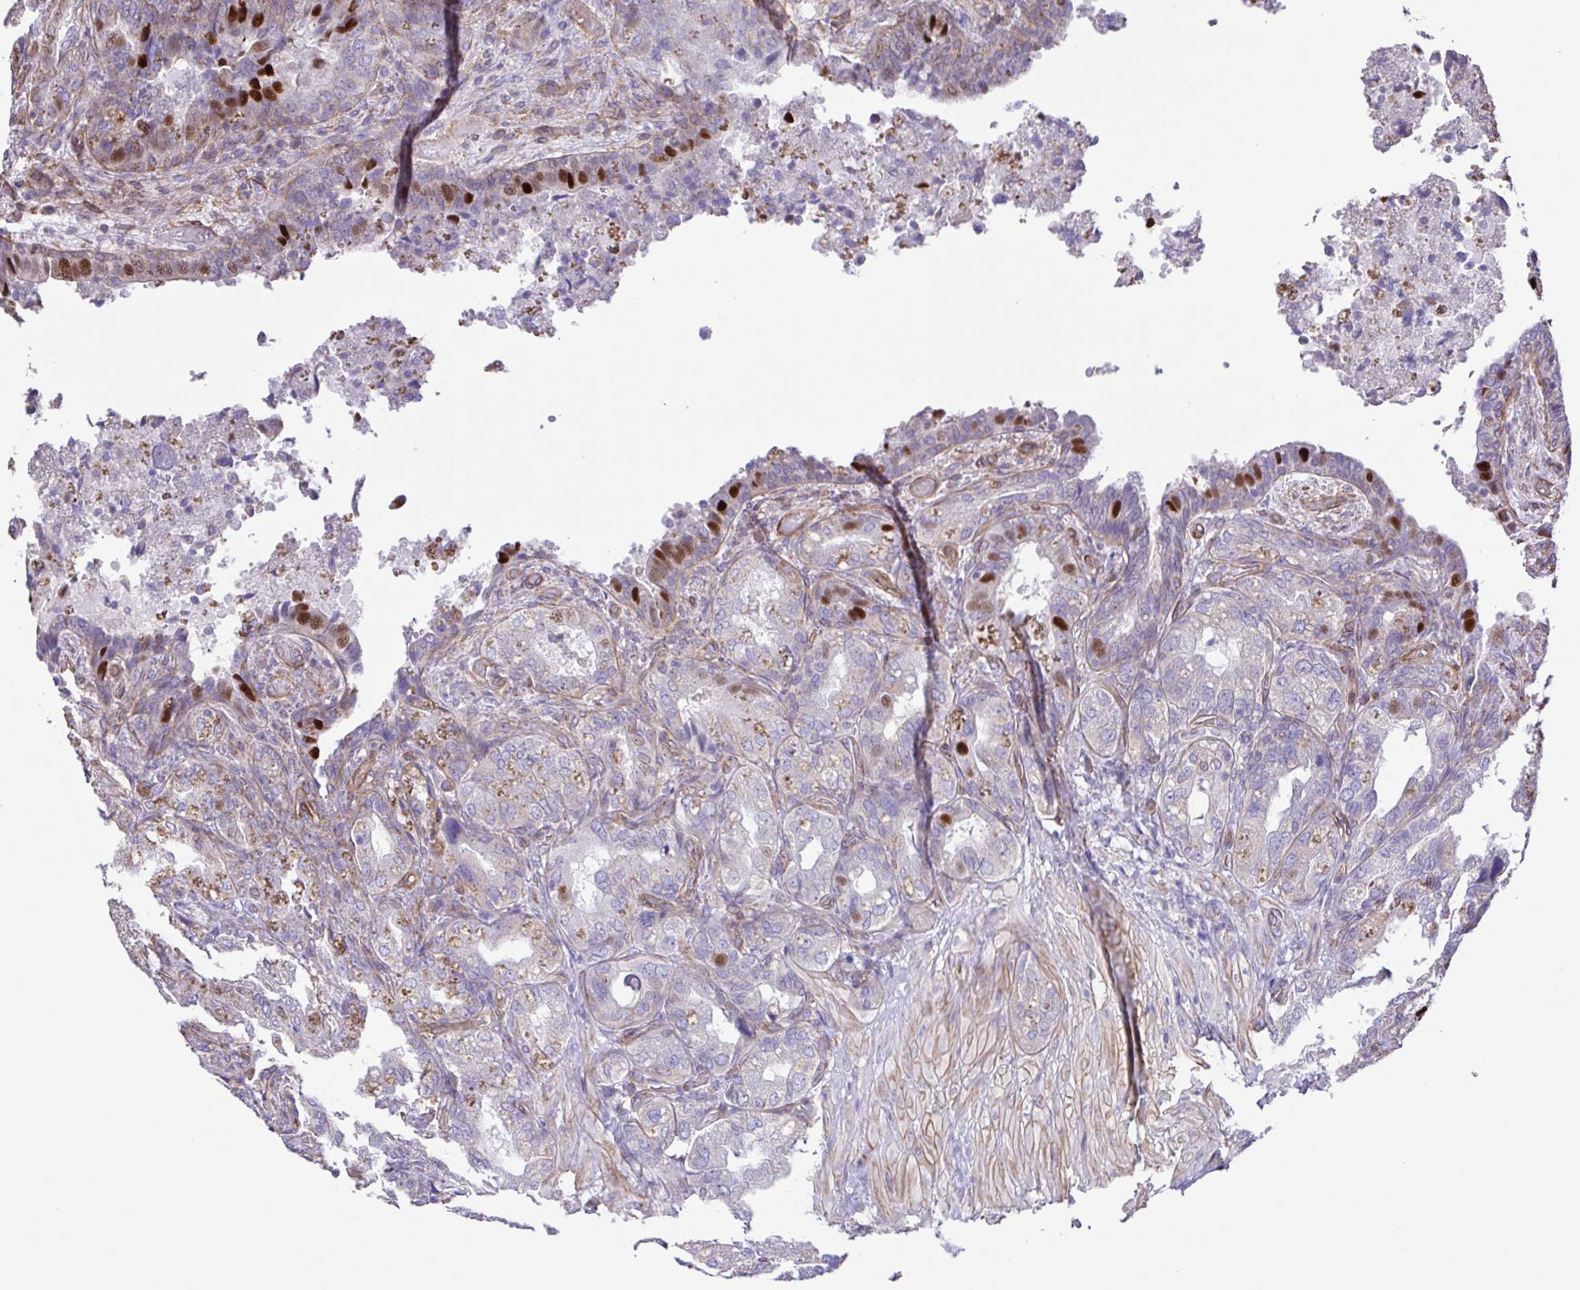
{"staining": {"intensity": "strong", "quantity": "<25%", "location": "nuclear"}, "tissue": "seminal vesicle", "cell_type": "Glandular cells", "image_type": "normal", "snomed": [{"axis": "morphology", "description": "Normal tissue, NOS"}, {"axis": "topography", "description": "Seminal veicle"}], "caption": "Glandular cells show medium levels of strong nuclear positivity in about <25% of cells in normal human seminal vesicle.", "gene": "FLT1", "patient": {"sex": "male", "age": 57}}